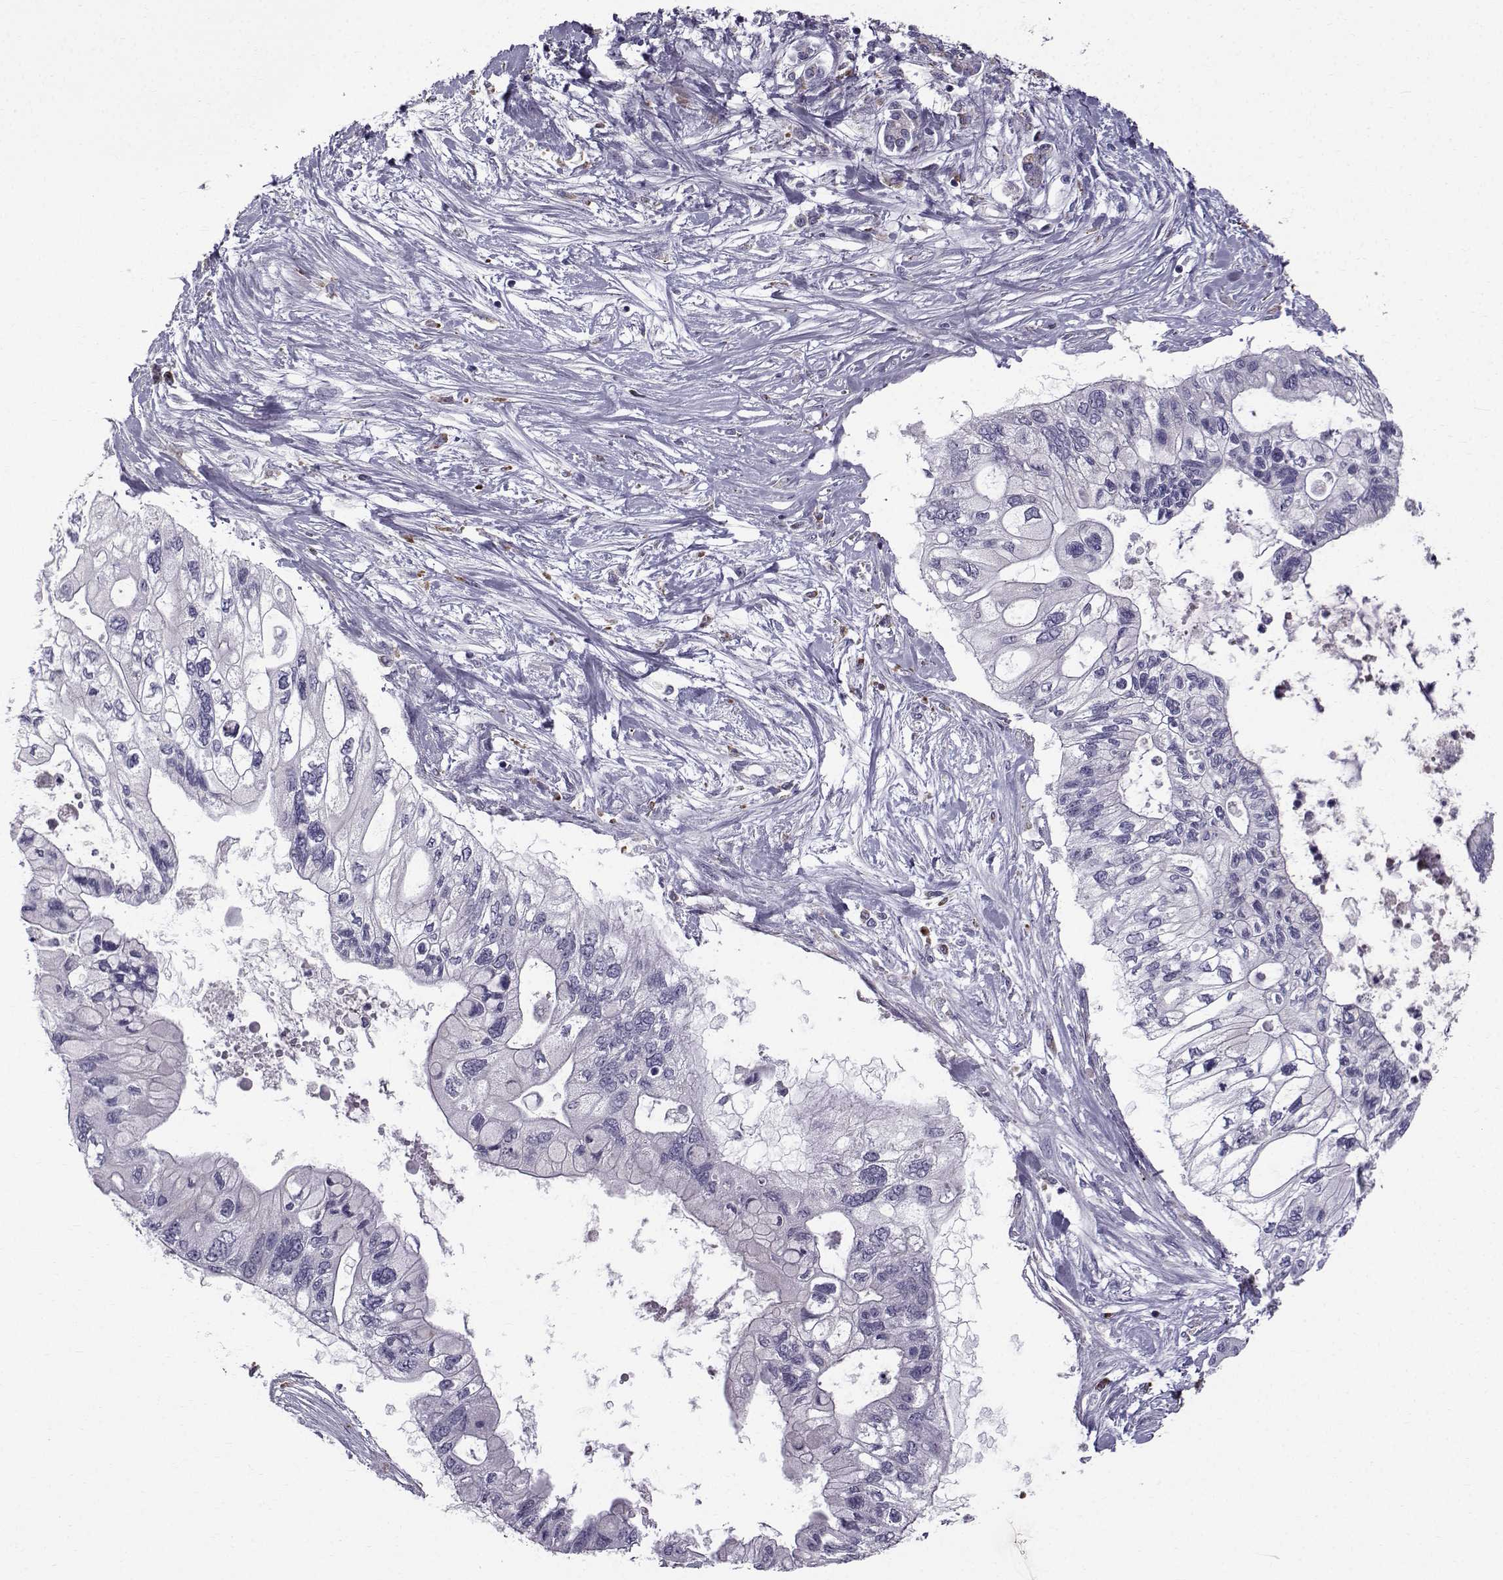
{"staining": {"intensity": "negative", "quantity": "none", "location": "none"}, "tissue": "pancreatic cancer", "cell_type": "Tumor cells", "image_type": "cancer", "snomed": [{"axis": "morphology", "description": "Adenocarcinoma, NOS"}, {"axis": "topography", "description": "Pancreas"}], "caption": "Immunohistochemistry (IHC) of human pancreatic cancer shows no expression in tumor cells.", "gene": "CALCR", "patient": {"sex": "female", "age": 77}}